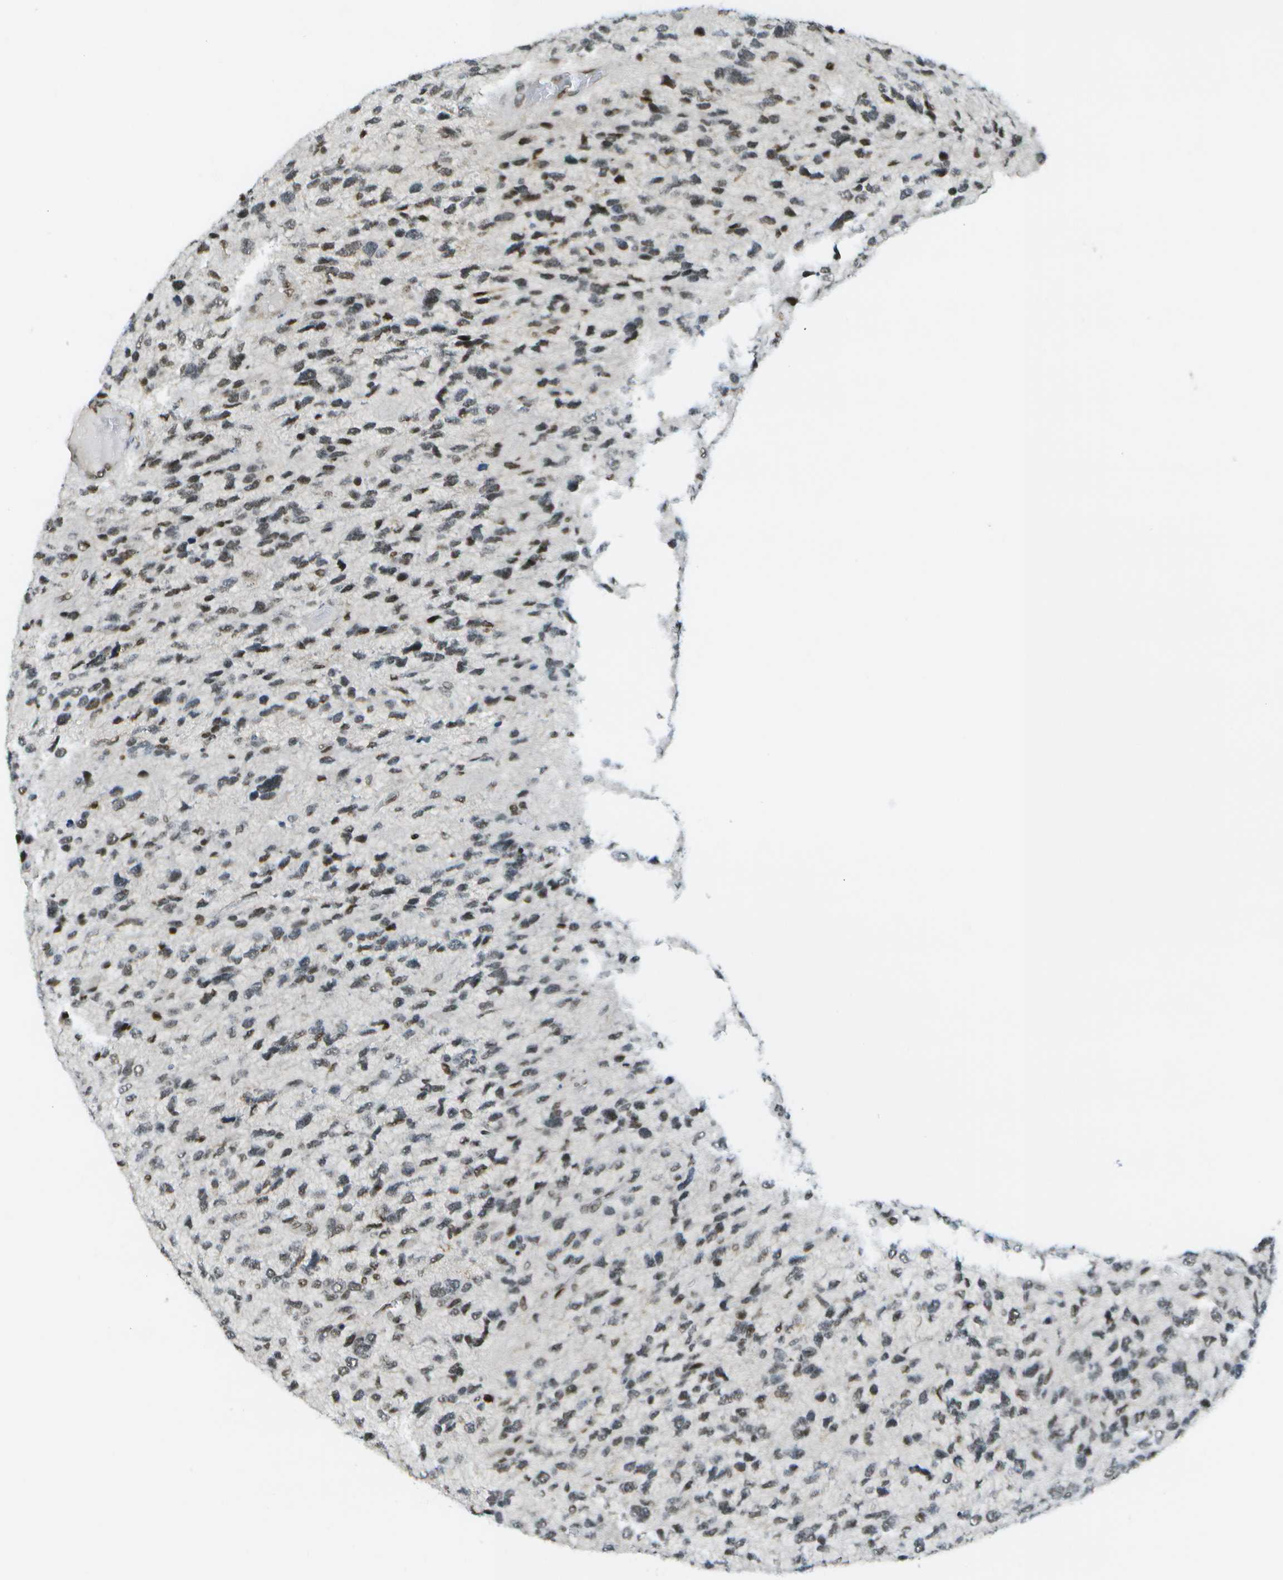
{"staining": {"intensity": "strong", "quantity": "25%-75%", "location": "nuclear"}, "tissue": "glioma", "cell_type": "Tumor cells", "image_type": "cancer", "snomed": [{"axis": "morphology", "description": "Glioma, malignant, High grade"}, {"axis": "topography", "description": "Brain"}], "caption": "Strong nuclear positivity for a protein is identified in about 25%-75% of tumor cells of high-grade glioma (malignant) using IHC.", "gene": "IRF7", "patient": {"sex": "female", "age": 58}}